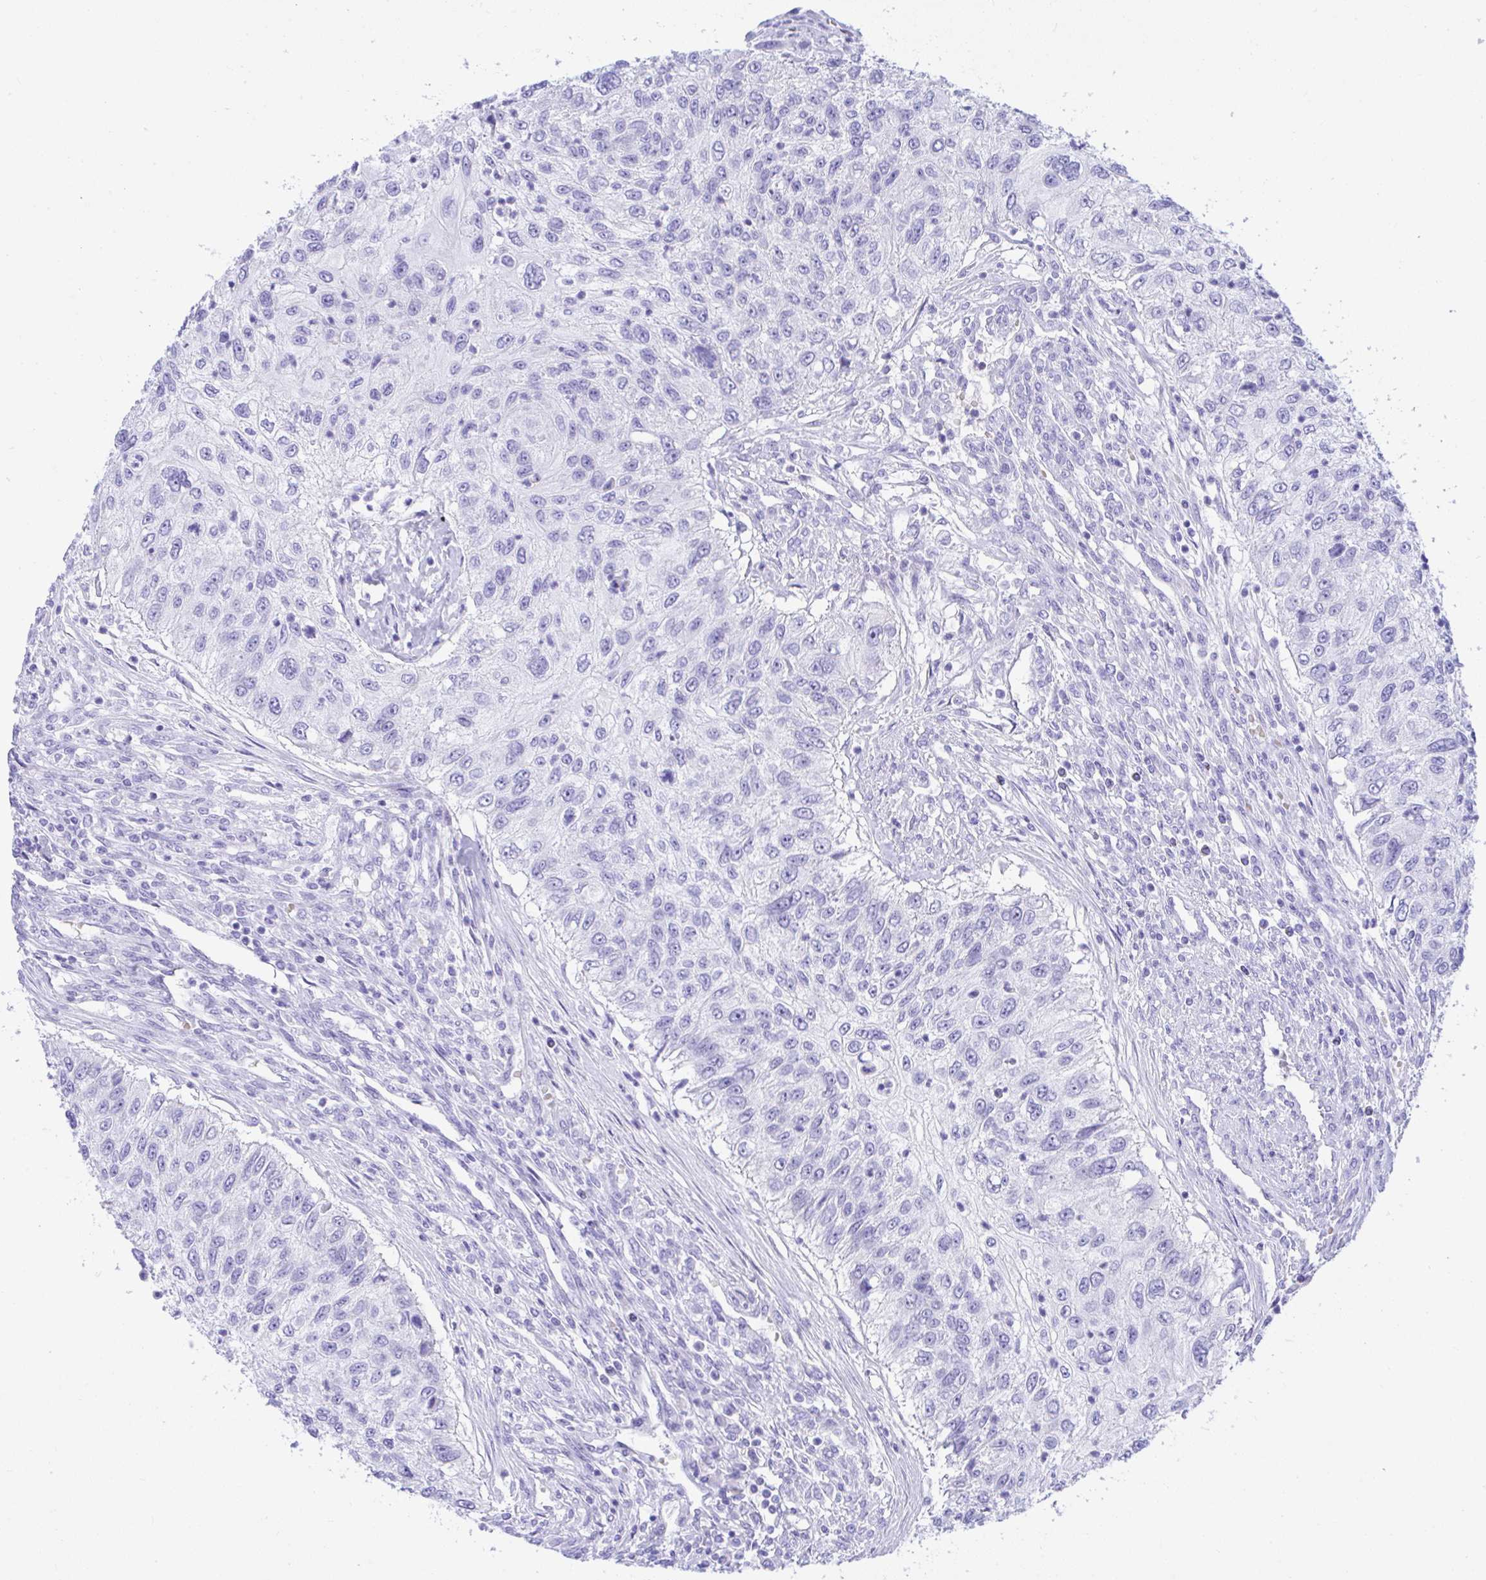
{"staining": {"intensity": "negative", "quantity": "none", "location": "none"}, "tissue": "urothelial cancer", "cell_type": "Tumor cells", "image_type": "cancer", "snomed": [{"axis": "morphology", "description": "Urothelial carcinoma, High grade"}, {"axis": "topography", "description": "Urinary bladder"}], "caption": "A photomicrograph of human high-grade urothelial carcinoma is negative for staining in tumor cells.", "gene": "SEL1L2", "patient": {"sex": "female", "age": 60}}